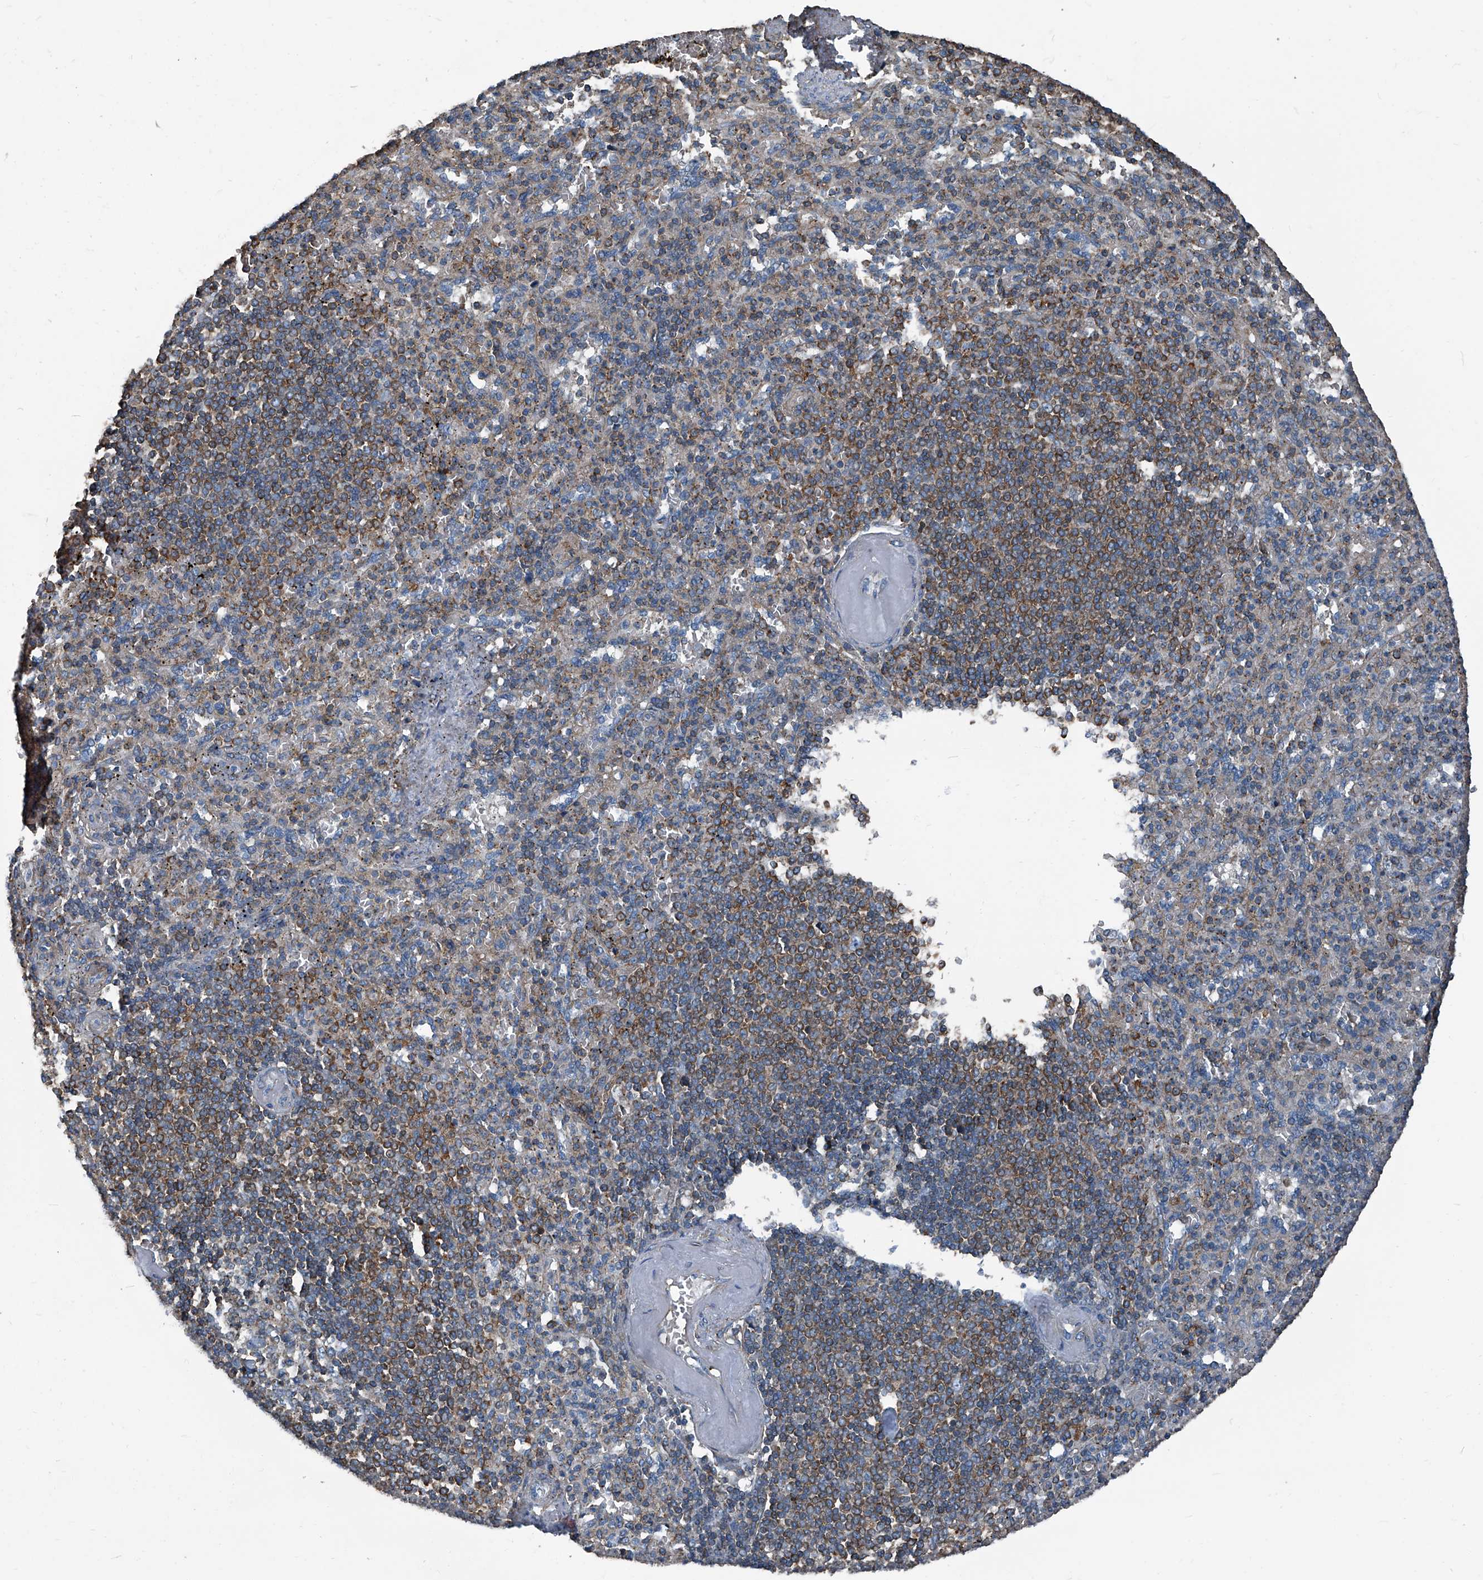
{"staining": {"intensity": "moderate", "quantity": "<25%", "location": "cytoplasmic/membranous"}, "tissue": "spleen", "cell_type": "Cells in red pulp", "image_type": "normal", "snomed": [{"axis": "morphology", "description": "Normal tissue, NOS"}, {"axis": "topography", "description": "Spleen"}], "caption": "Immunohistochemical staining of normal human spleen shows low levels of moderate cytoplasmic/membranous positivity in about <25% of cells in red pulp.", "gene": "SEPTIN7", "patient": {"sex": "female", "age": 74}}